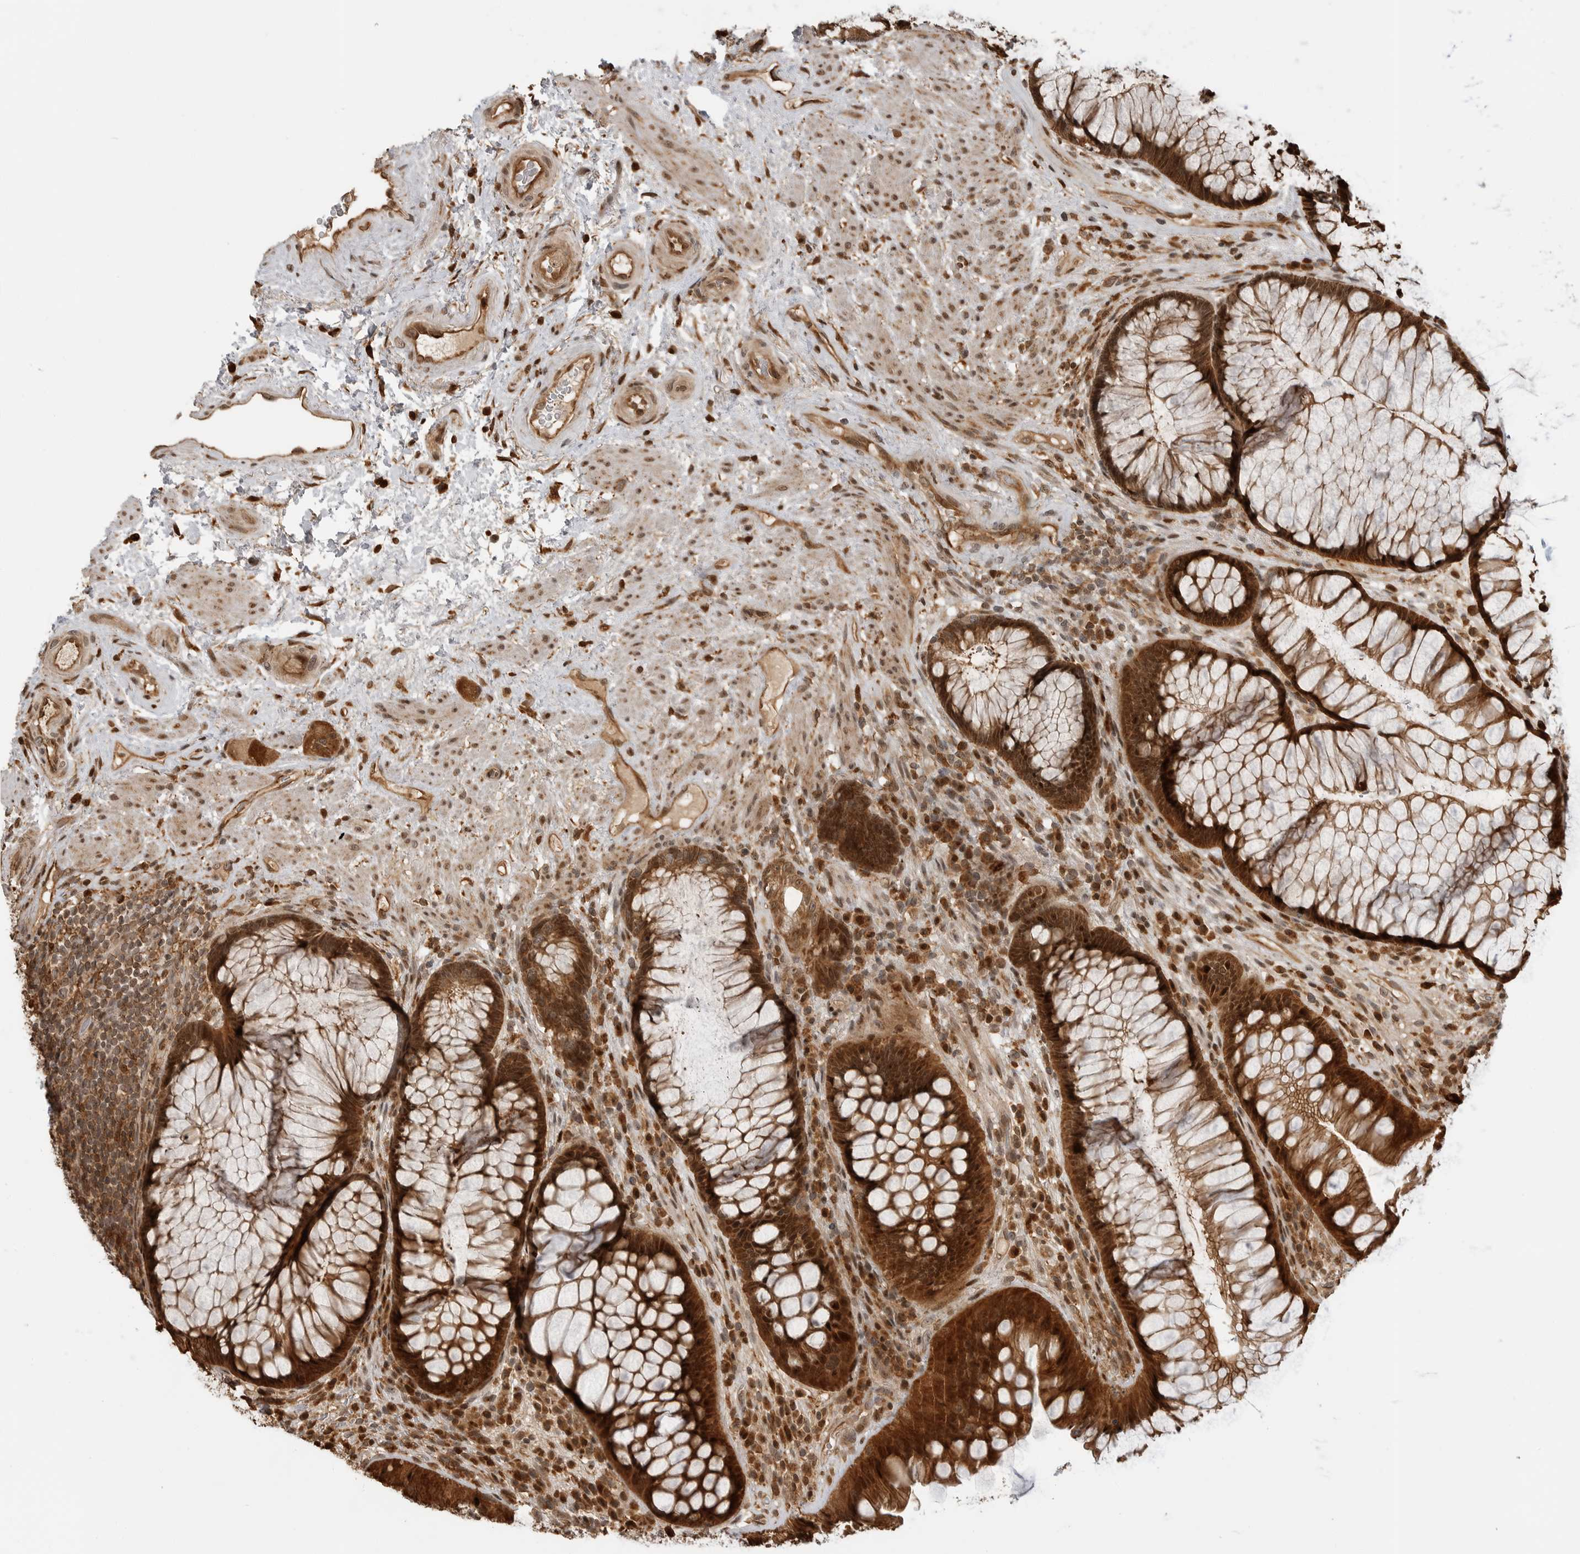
{"staining": {"intensity": "strong", "quantity": ">75%", "location": "cytoplasmic/membranous,nuclear"}, "tissue": "rectum", "cell_type": "Glandular cells", "image_type": "normal", "snomed": [{"axis": "morphology", "description": "Normal tissue, NOS"}, {"axis": "topography", "description": "Rectum"}], "caption": "Brown immunohistochemical staining in normal rectum displays strong cytoplasmic/membranous,nuclear expression in approximately >75% of glandular cells.", "gene": "BMP2K", "patient": {"sex": "male", "age": 51}}